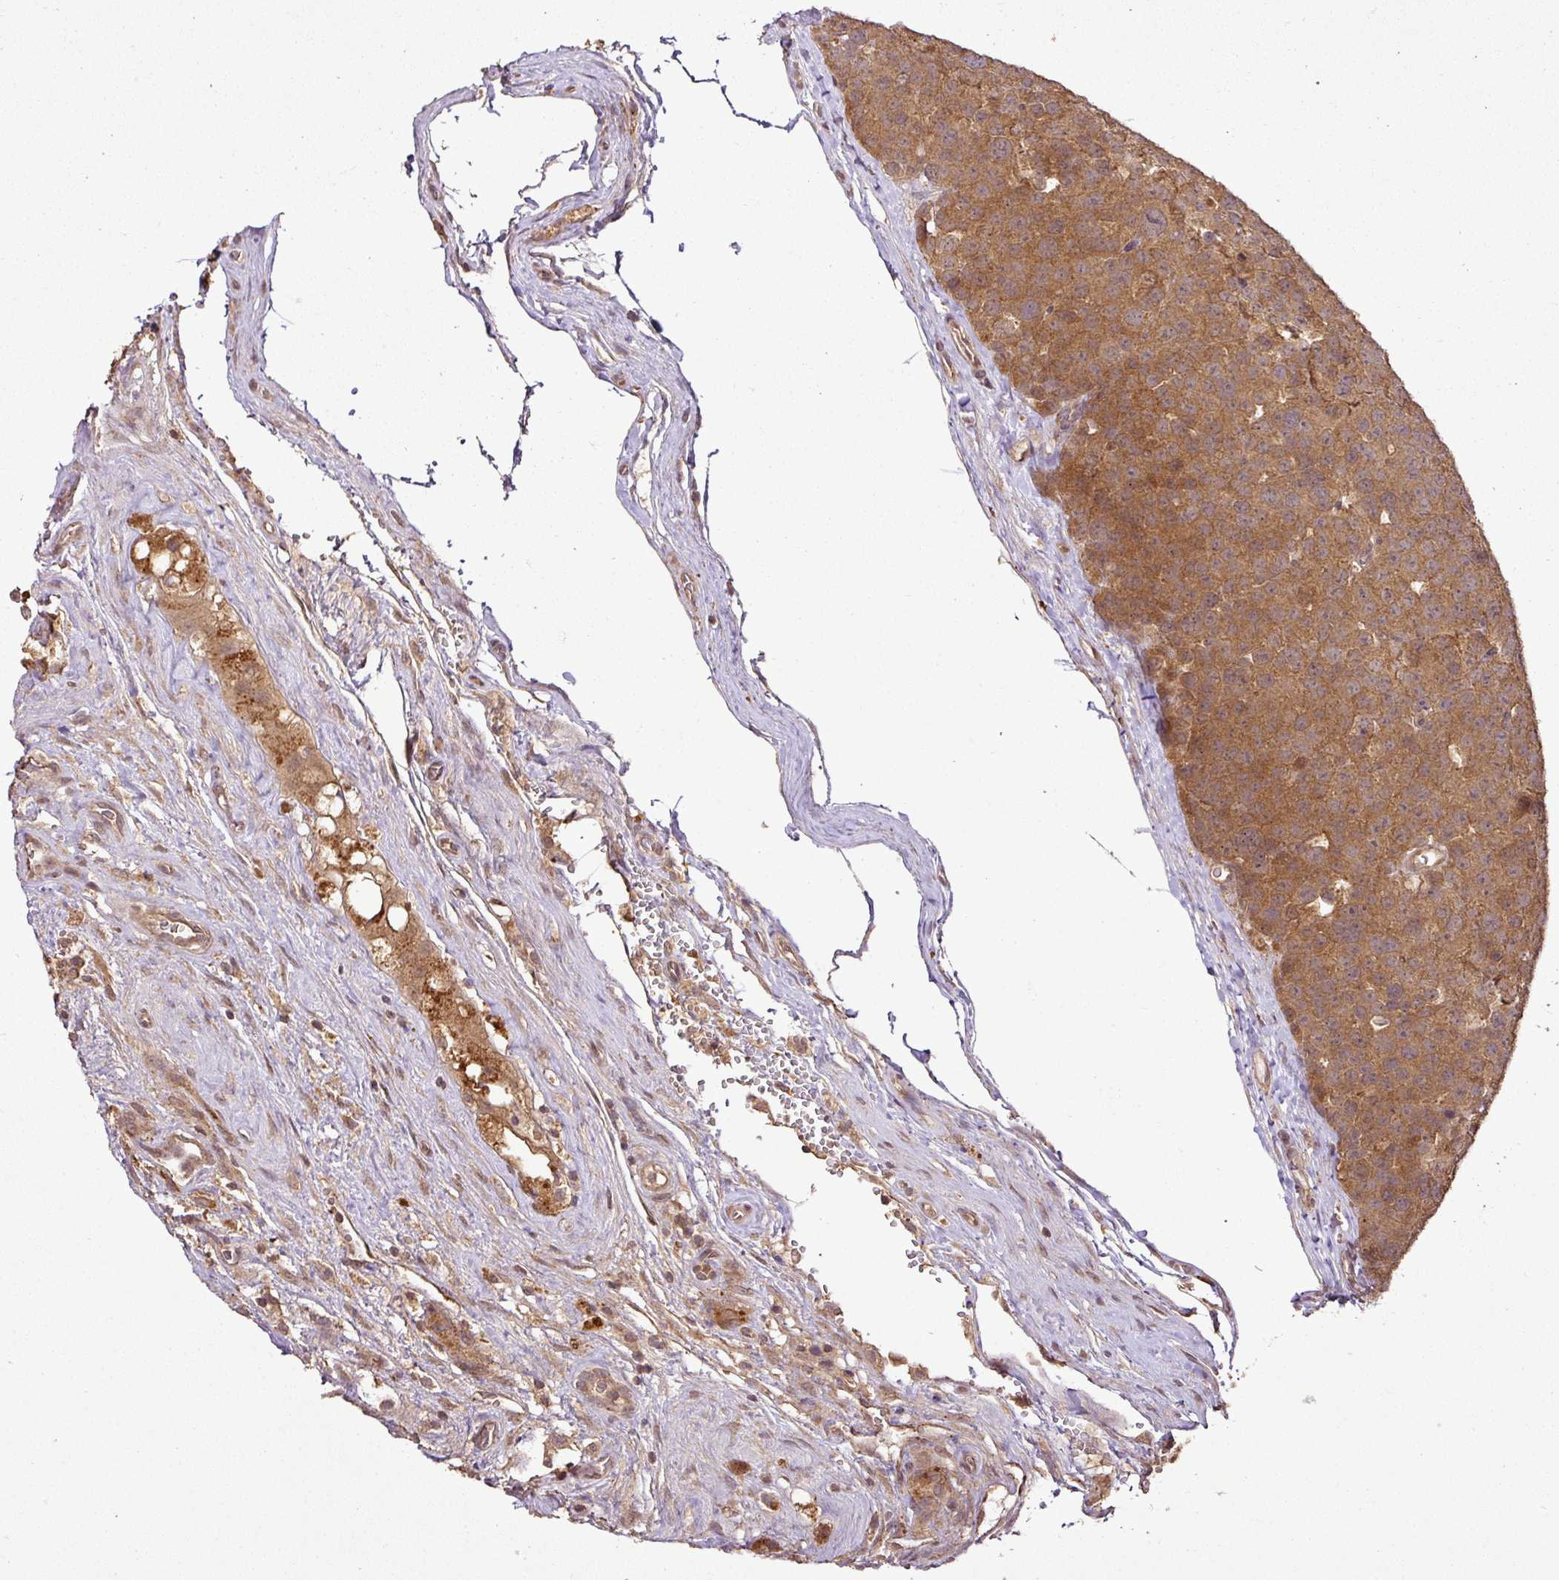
{"staining": {"intensity": "moderate", "quantity": ">75%", "location": "cytoplasmic/membranous,nuclear"}, "tissue": "testis cancer", "cell_type": "Tumor cells", "image_type": "cancer", "snomed": [{"axis": "morphology", "description": "Seminoma, NOS"}, {"axis": "topography", "description": "Testis"}], "caption": "An image of testis seminoma stained for a protein reveals moderate cytoplasmic/membranous and nuclear brown staining in tumor cells.", "gene": "FAIM", "patient": {"sex": "male", "age": 71}}